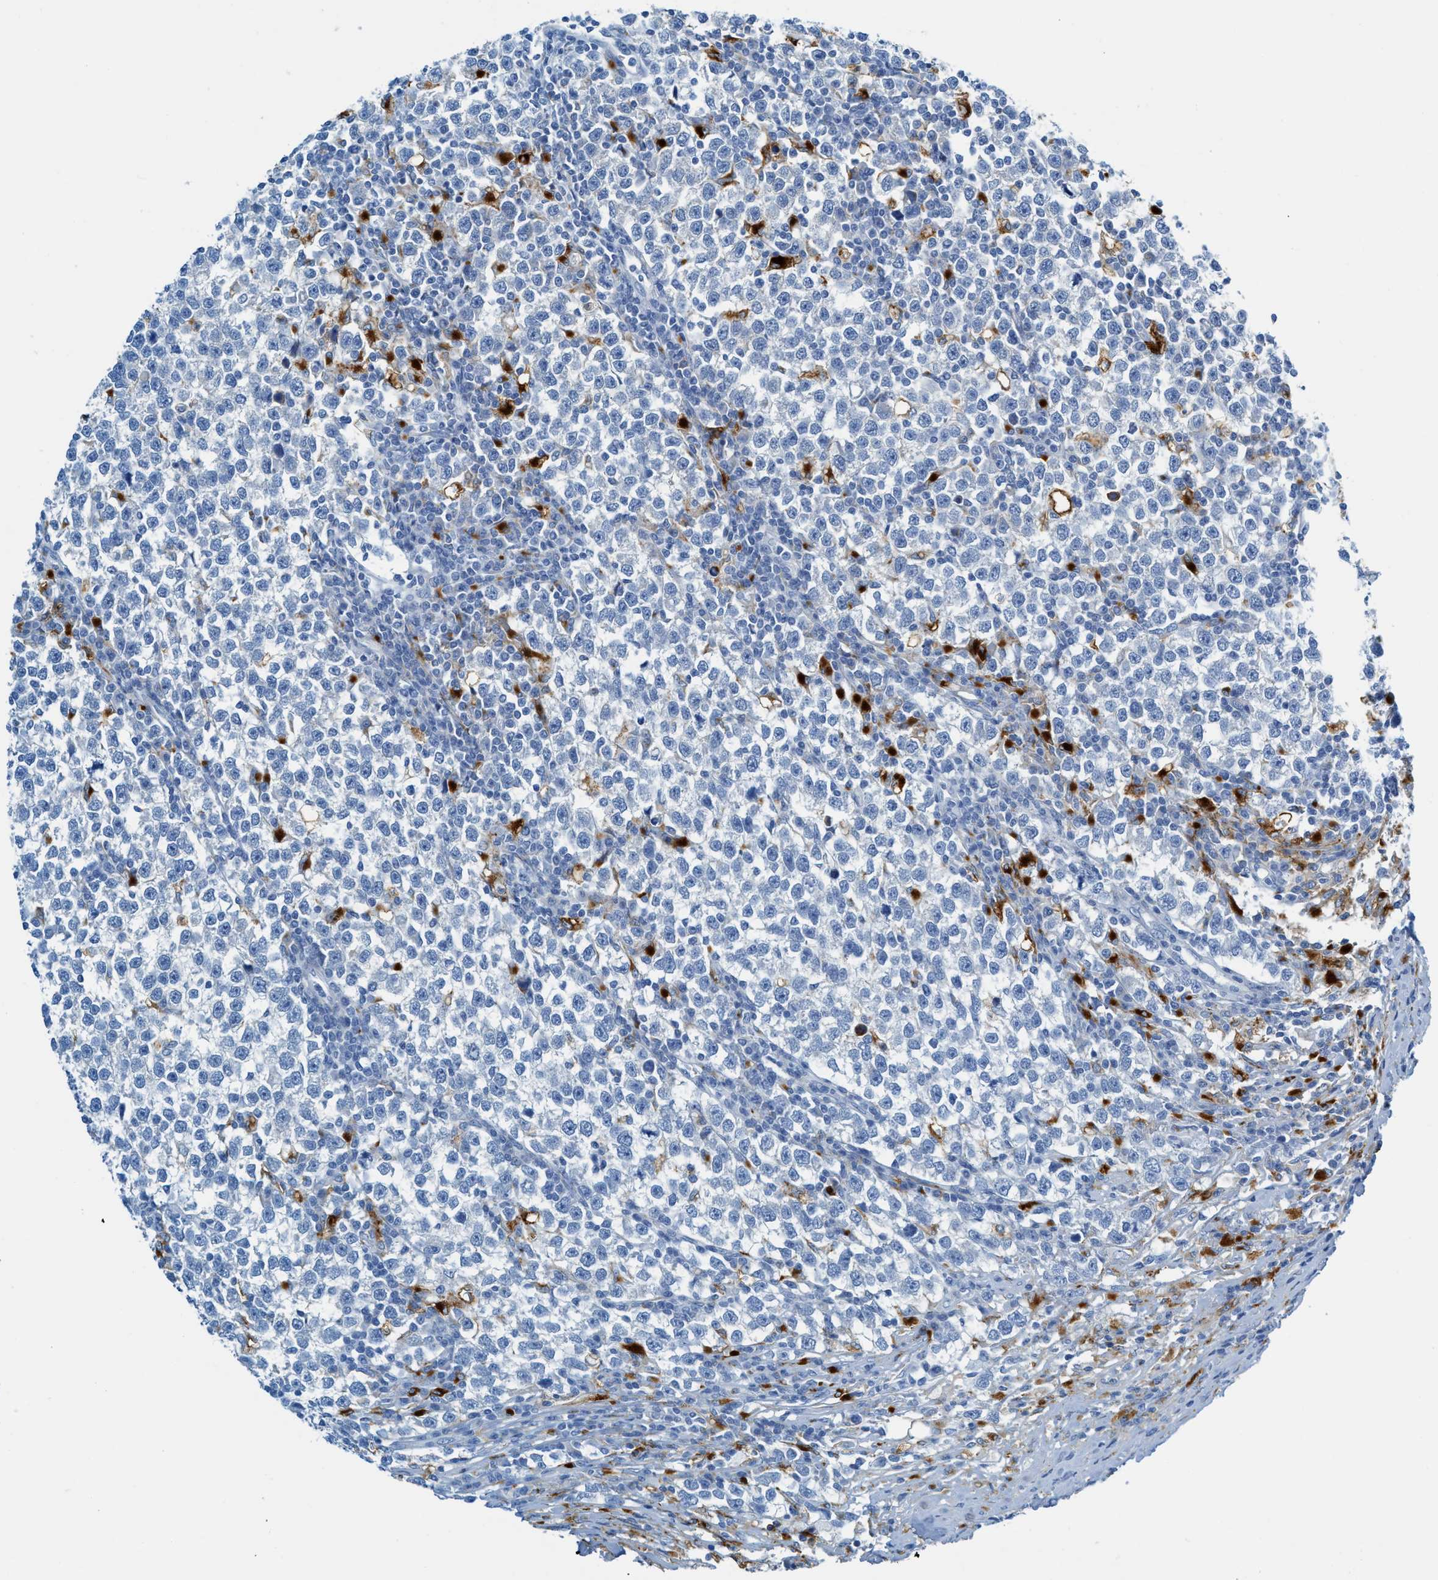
{"staining": {"intensity": "negative", "quantity": "none", "location": "none"}, "tissue": "testis cancer", "cell_type": "Tumor cells", "image_type": "cancer", "snomed": [{"axis": "morphology", "description": "Normal tissue, NOS"}, {"axis": "morphology", "description": "Seminoma, NOS"}, {"axis": "topography", "description": "Testis"}], "caption": "Protein analysis of seminoma (testis) shows no significant positivity in tumor cells.", "gene": "C21orf62", "patient": {"sex": "male", "age": 43}}